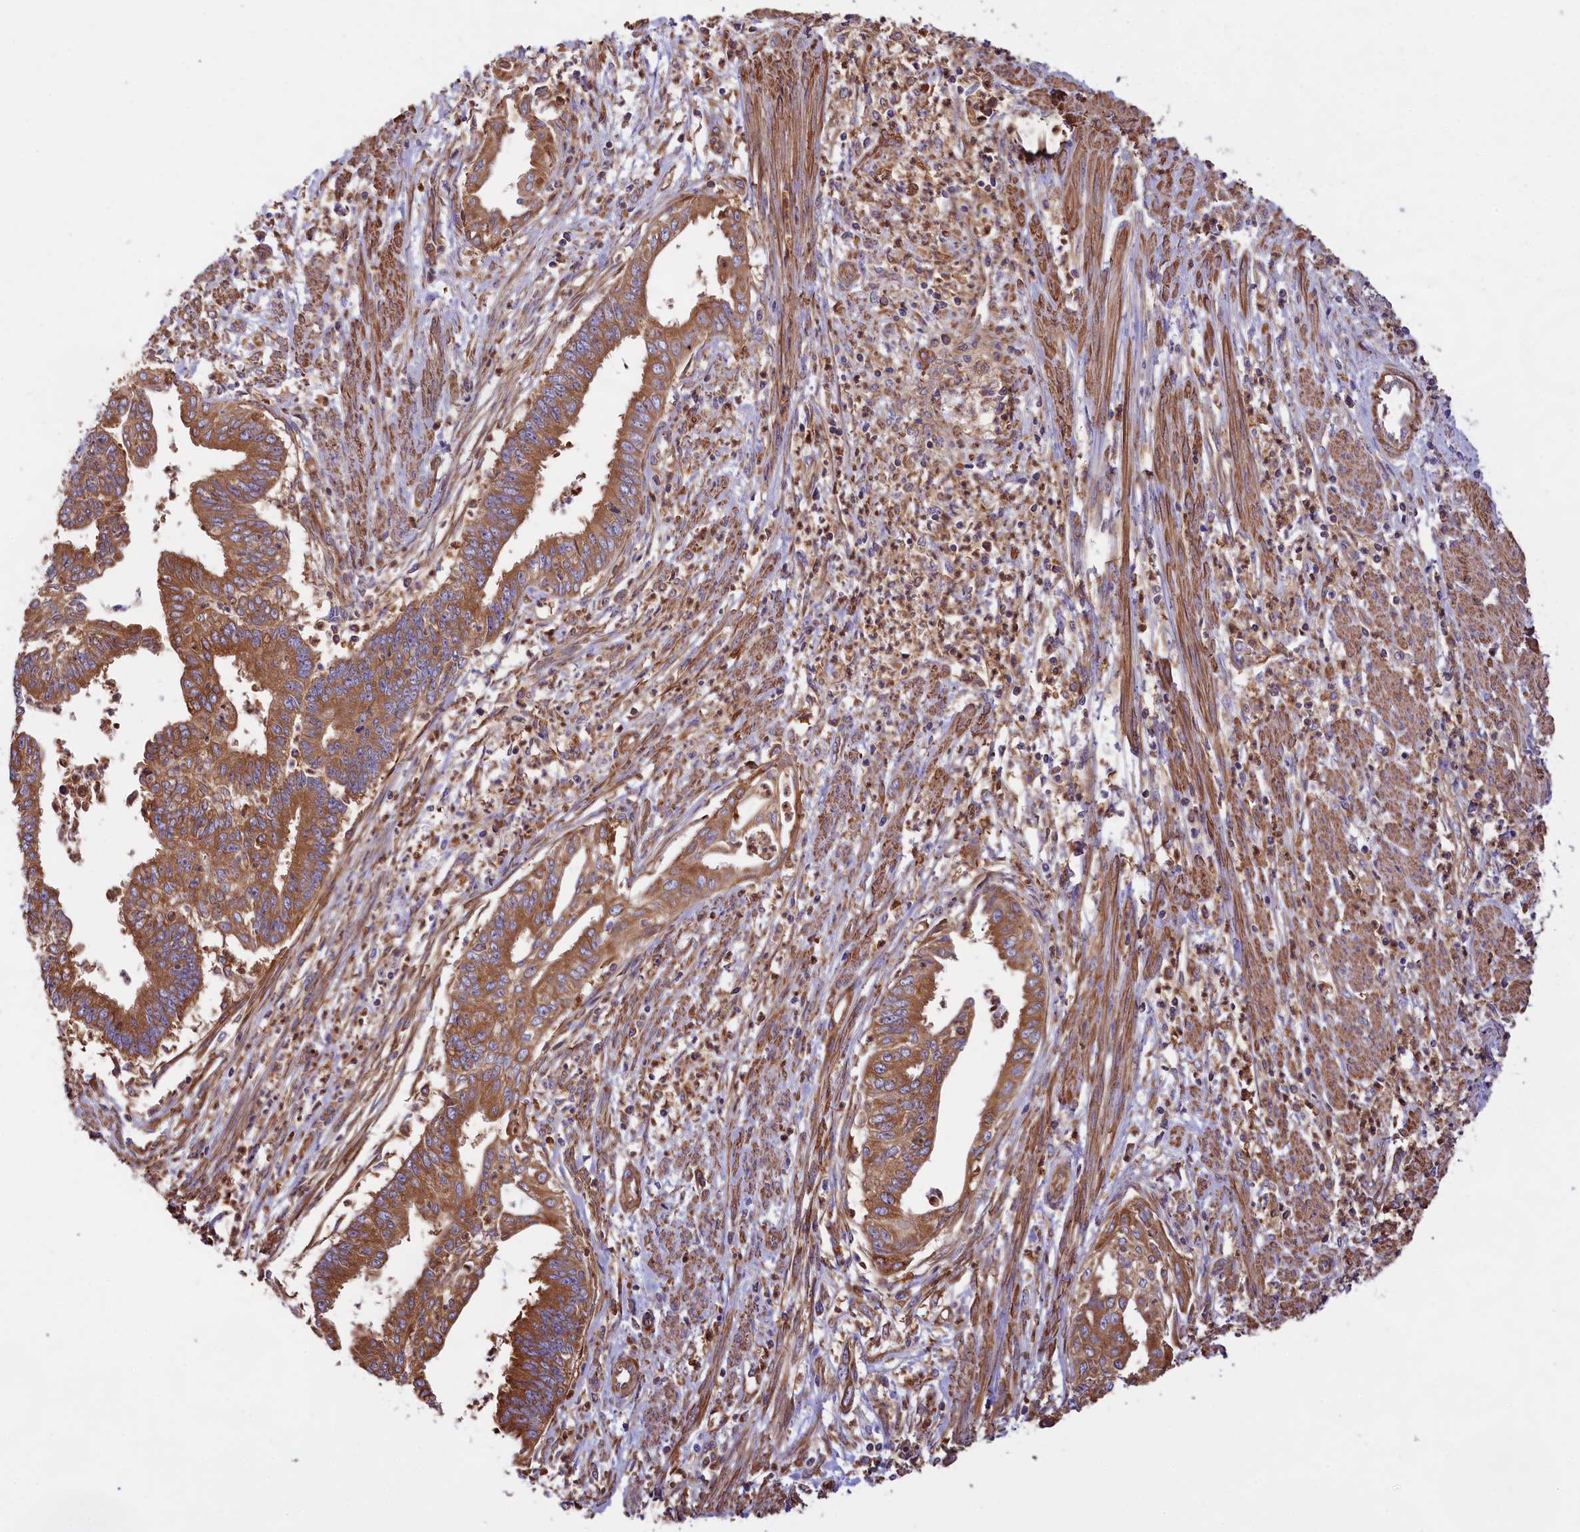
{"staining": {"intensity": "moderate", "quantity": ">75%", "location": "cytoplasmic/membranous"}, "tissue": "endometrial cancer", "cell_type": "Tumor cells", "image_type": "cancer", "snomed": [{"axis": "morphology", "description": "Adenocarcinoma, NOS"}, {"axis": "topography", "description": "Endometrium"}], "caption": "Protein staining of endometrial cancer tissue demonstrates moderate cytoplasmic/membranous positivity in about >75% of tumor cells.", "gene": "GYS1", "patient": {"sex": "female", "age": 73}}